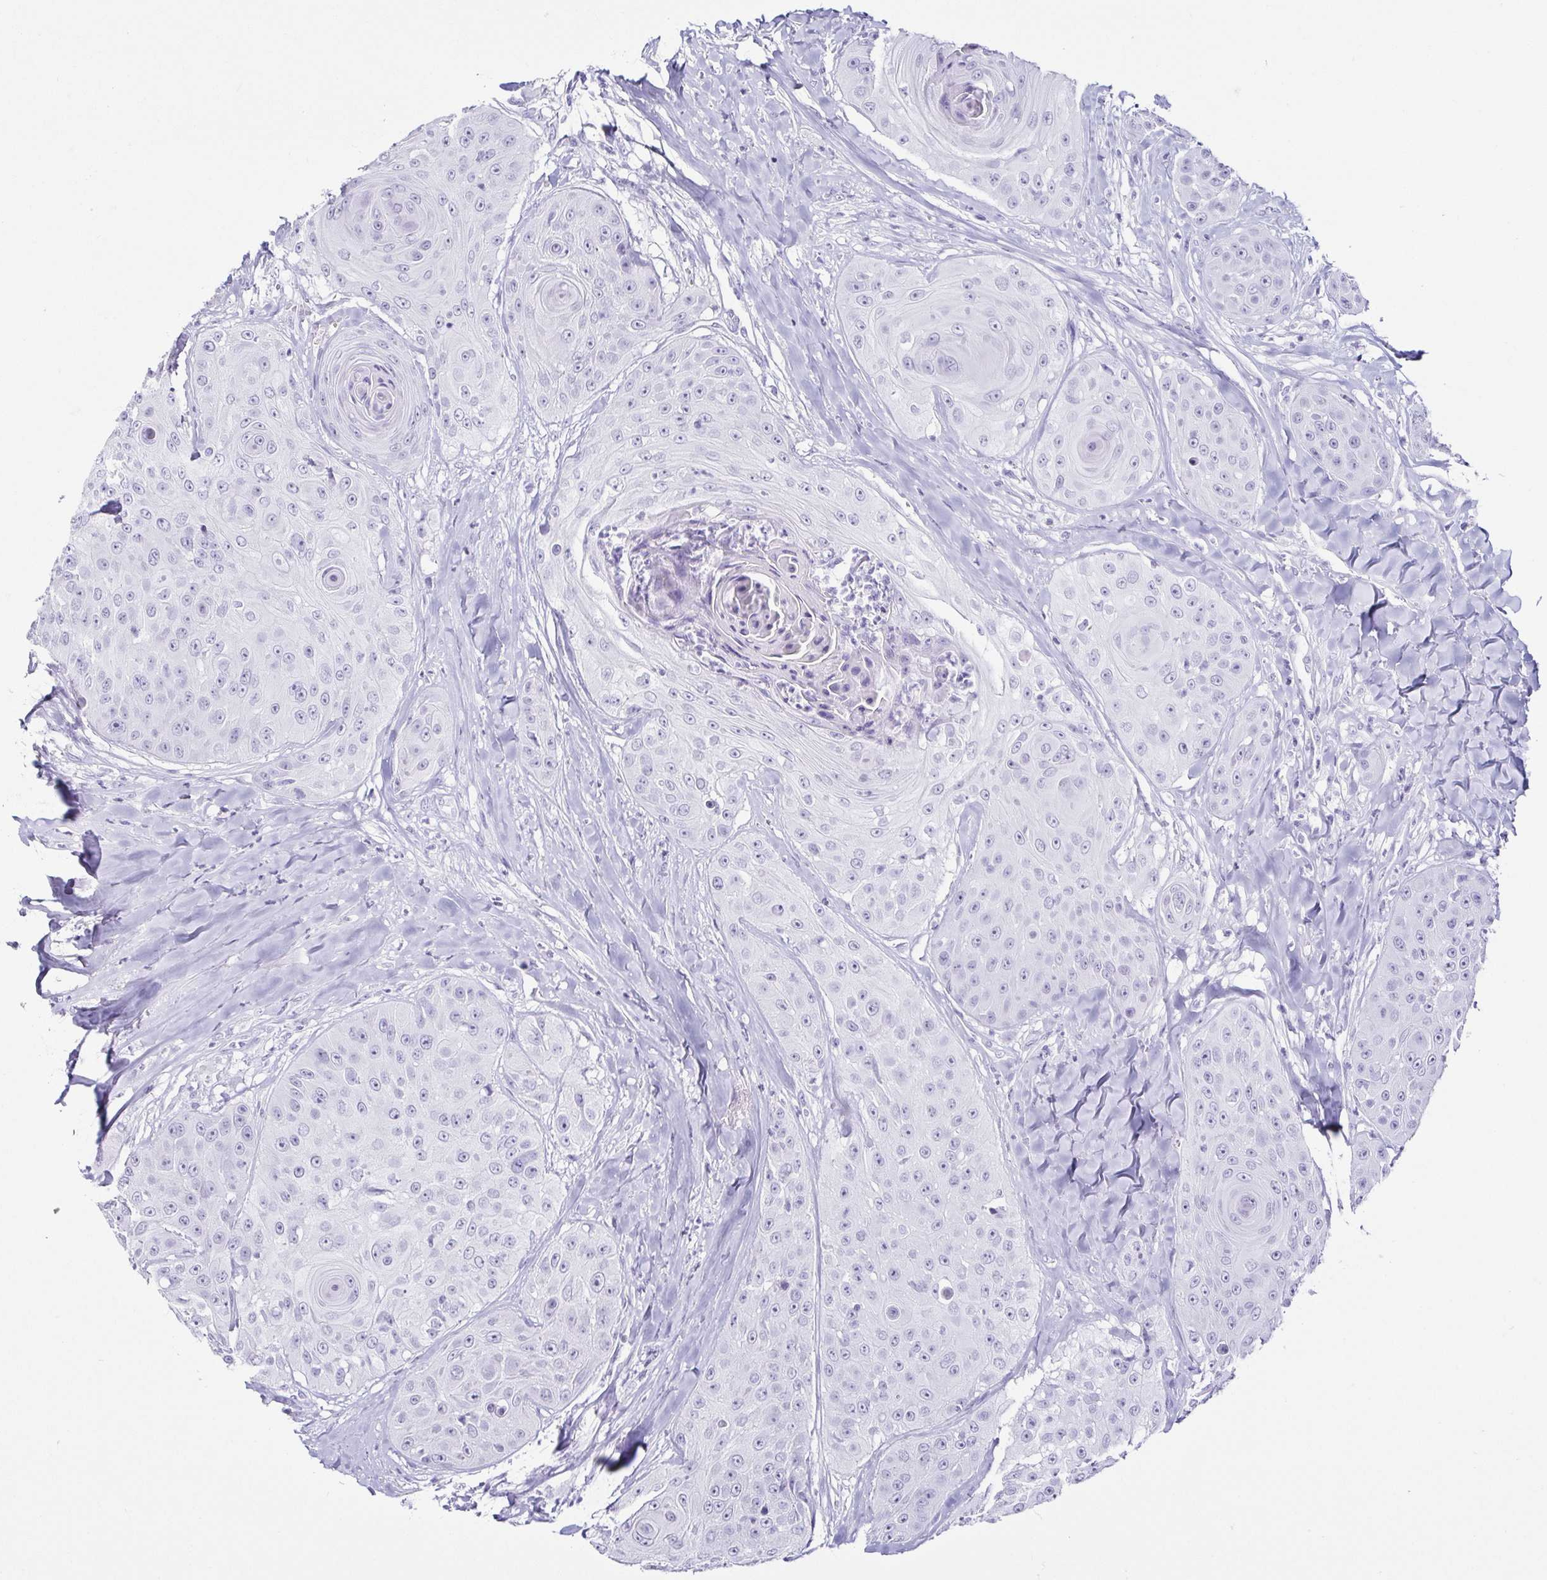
{"staining": {"intensity": "negative", "quantity": "none", "location": "none"}, "tissue": "head and neck cancer", "cell_type": "Tumor cells", "image_type": "cancer", "snomed": [{"axis": "morphology", "description": "Squamous cell carcinoma, NOS"}, {"axis": "topography", "description": "Head-Neck"}], "caption": "This is an IHC histopathology image of human head and neck cancer. There is no staining in tumor cells.", "gene": "CD164L2", "patient": {"sex": "male", "age": 83}}